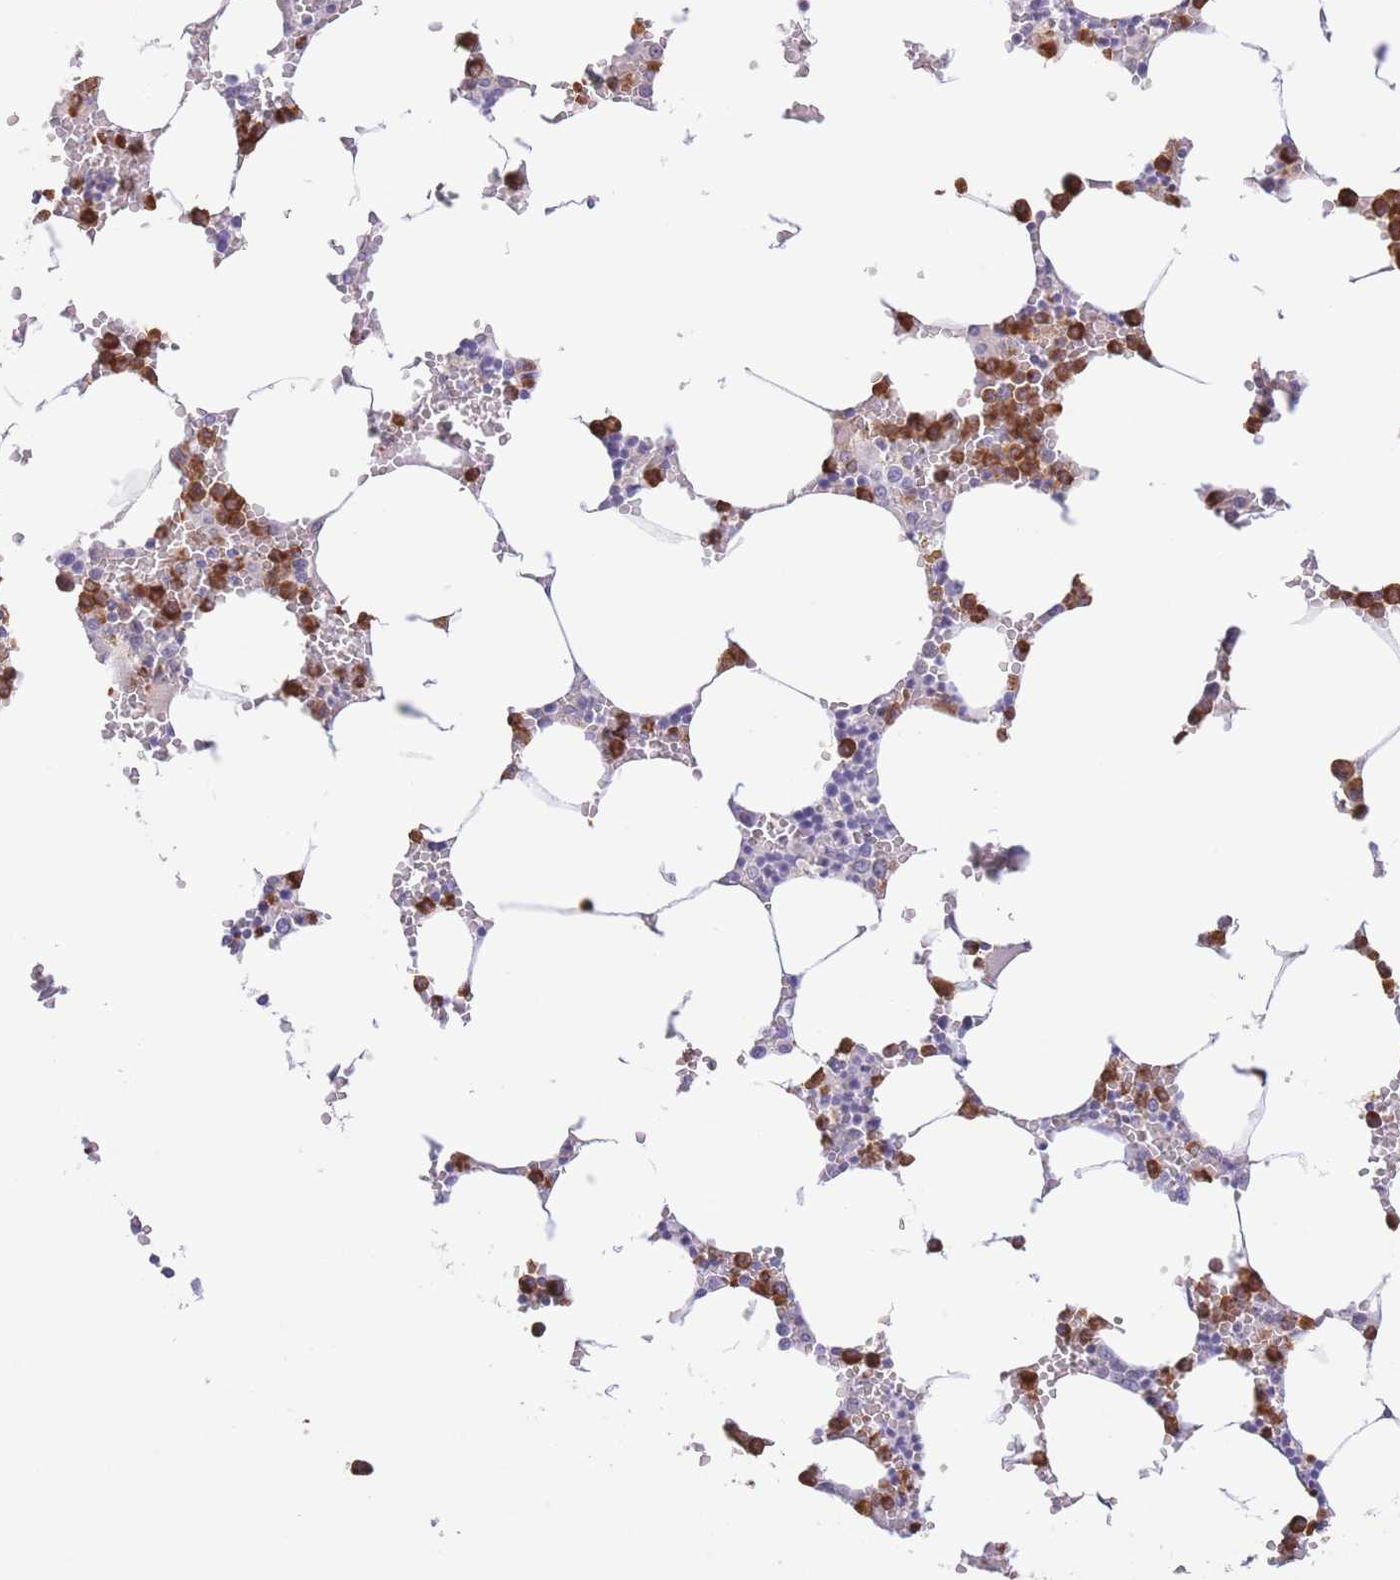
{"staining": {"intensity": "strong", "quantity": ">75%", "location": "cytoplasmic/membranous"}, "tissue": "bone marrow", "cell_type": "Hematopoietic cells", "image_type": "normal", "snomed": [{"axis": "morphology", "description": "Normal tissue, NOS"}, {"axis": "topography", "description": "Bone marrow"}], "caption": "DAB (3,3'-diaminobenzidine) immunohistochemical staining of normal human bone marrow reveals strong cytoplasmic/membranous protein positivity in approximately >75% of hematopoietic cells.", "gene": "LCLAT1", "patient": {"sex": "male", "age": 70}}